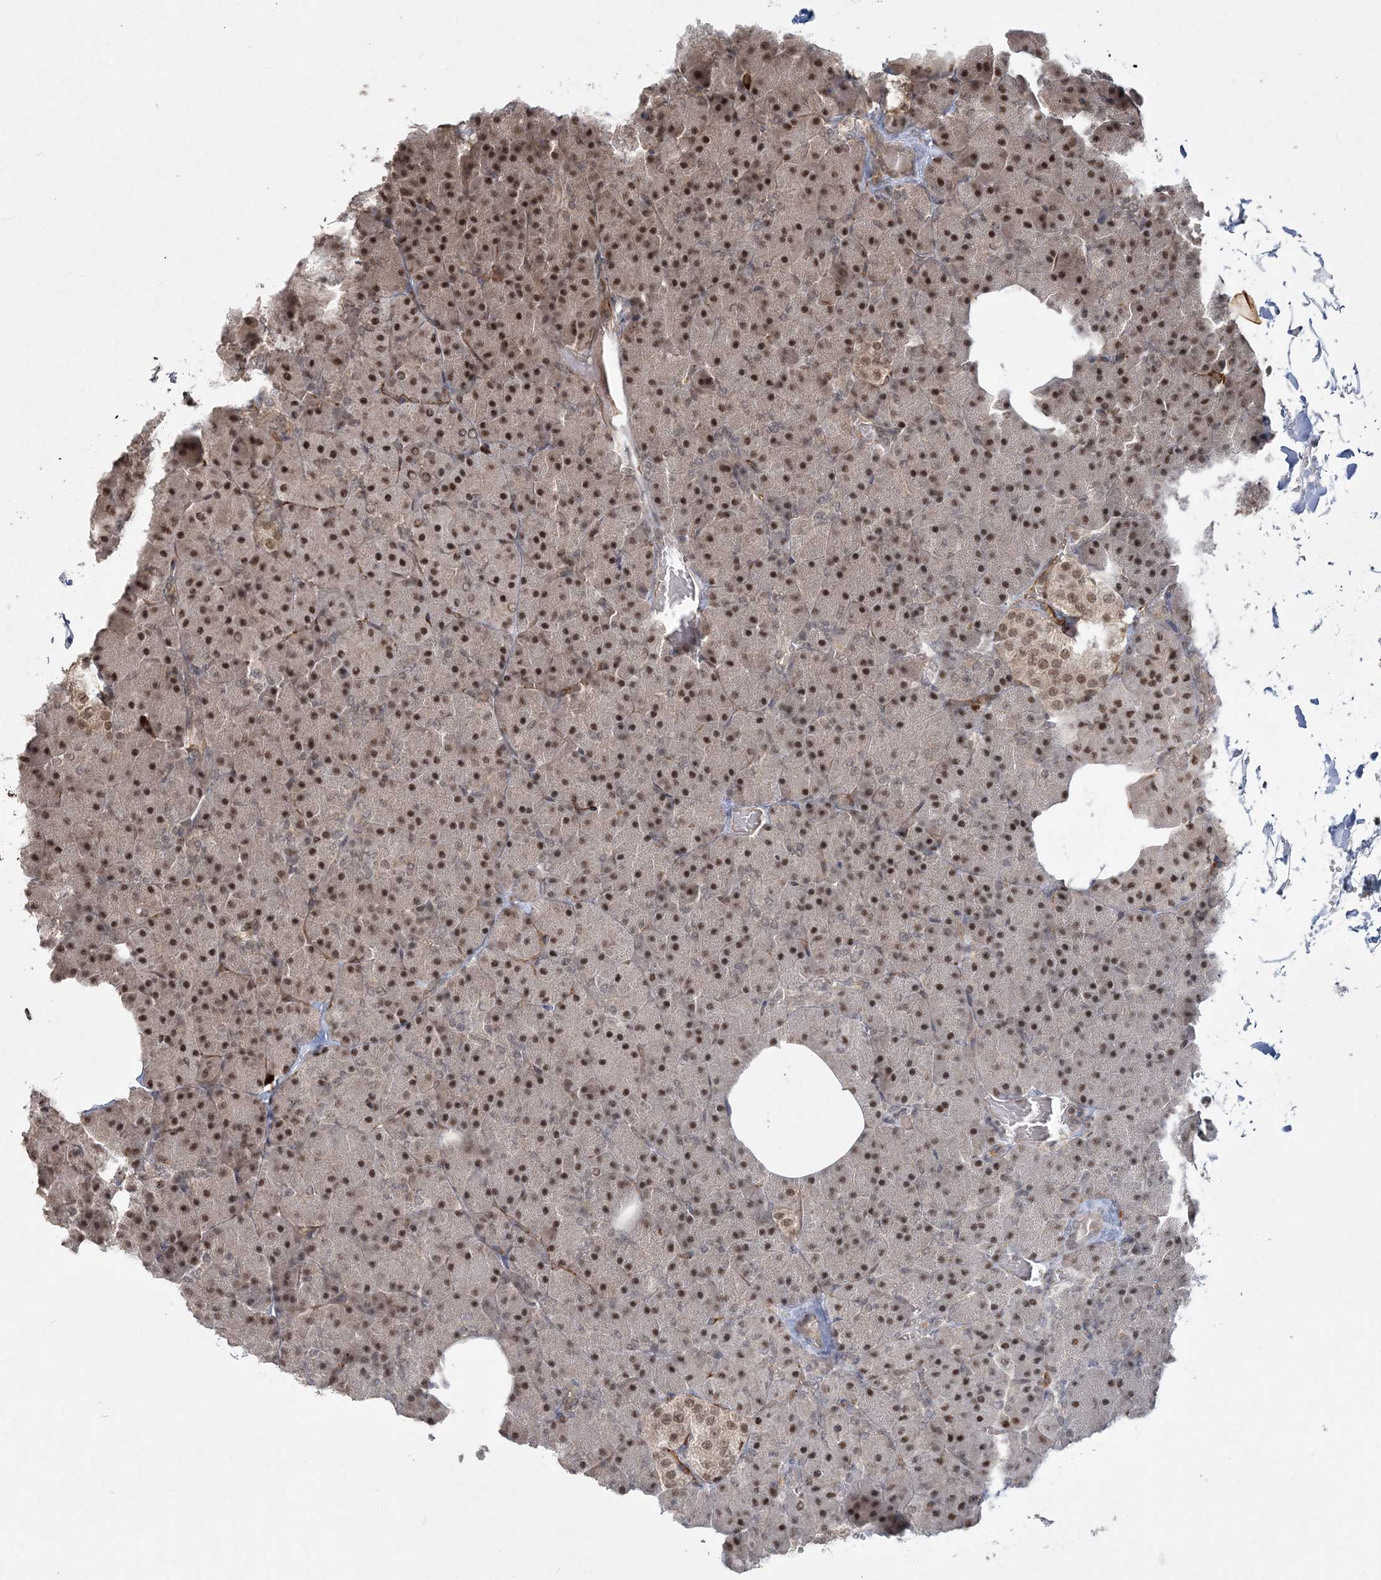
{"staining": {"intensity": "strong", "quantity": ">75%", "location": "nuclear"}, "tissue": "pancreas", "cell_type": "Exocrine glandular cells", "image_type": "normal", "snomed": [{"axis": "morphology", "description": "Normal tissue, NOS"}, {"axis": "topography", "description": "Pancreas"}], "caption": "Approximately >75% of exocrine glandular cells in unremarkable human pancreas exhibit strong nuclear protein staining as visualized by brown immunohistochemical staining.", "gene": "COPS7B", "patient": {"sex": "female", "age": 35}}